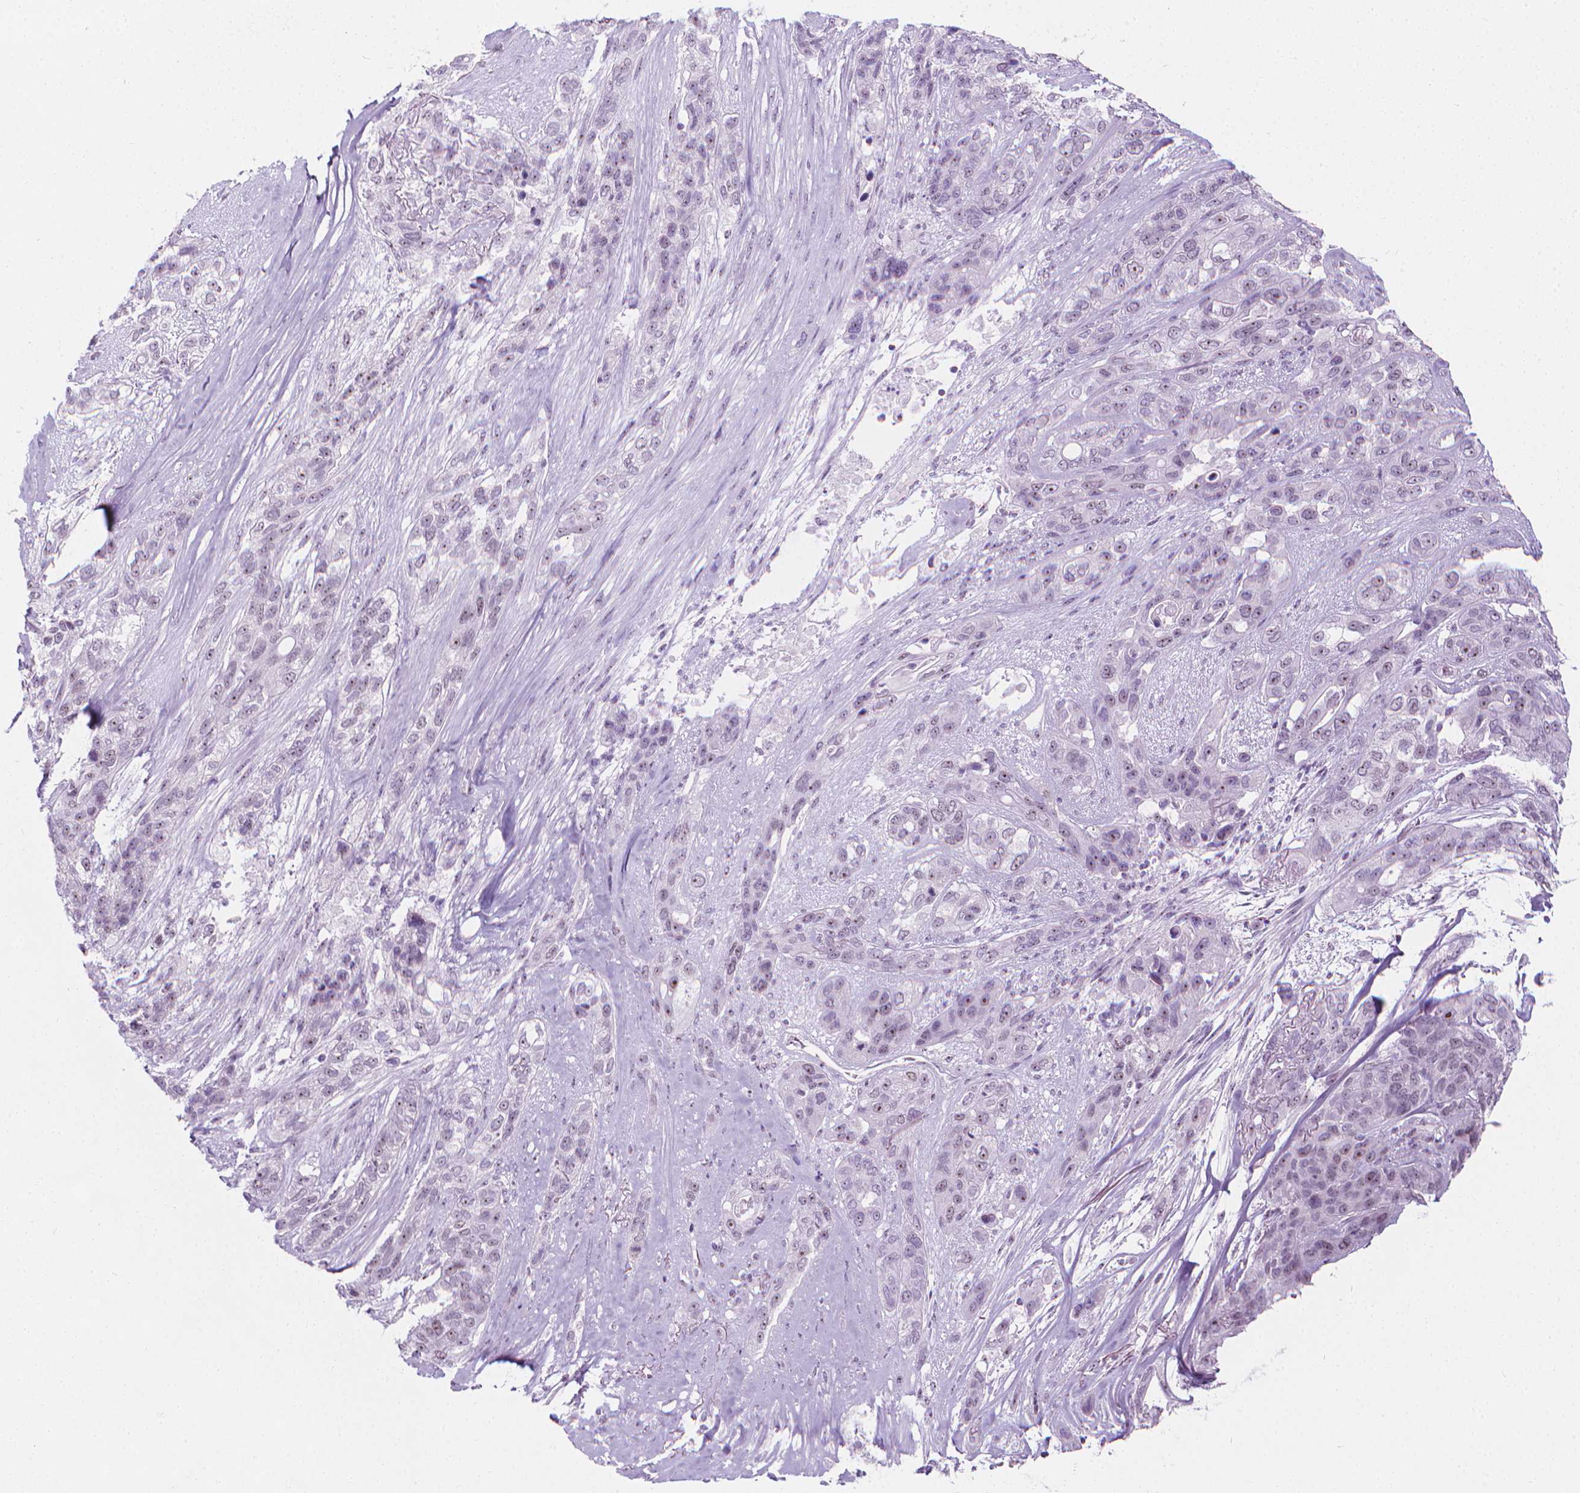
{"staining": {"intensity": "weak", "quantity": "<25%", "location": "nuclear"}, "tissue": "lung cancer", "cell_type": "Tumor cells", "image_type": "cancer", "snomed": [{"axis": "morphology", "description": "Squamous cell carcinoma, NOS"}, {"axis": "topography", "description": "Lung"}], "caption": "Lung squamous cell carcinoma was stained to show a protein in brown. There is no significant positivity in tumor cells. (DAB immunohistochemistry (IHC), high magnification).", "gene": "NOL7", "patient": {"sex": "female", "age": 70}}